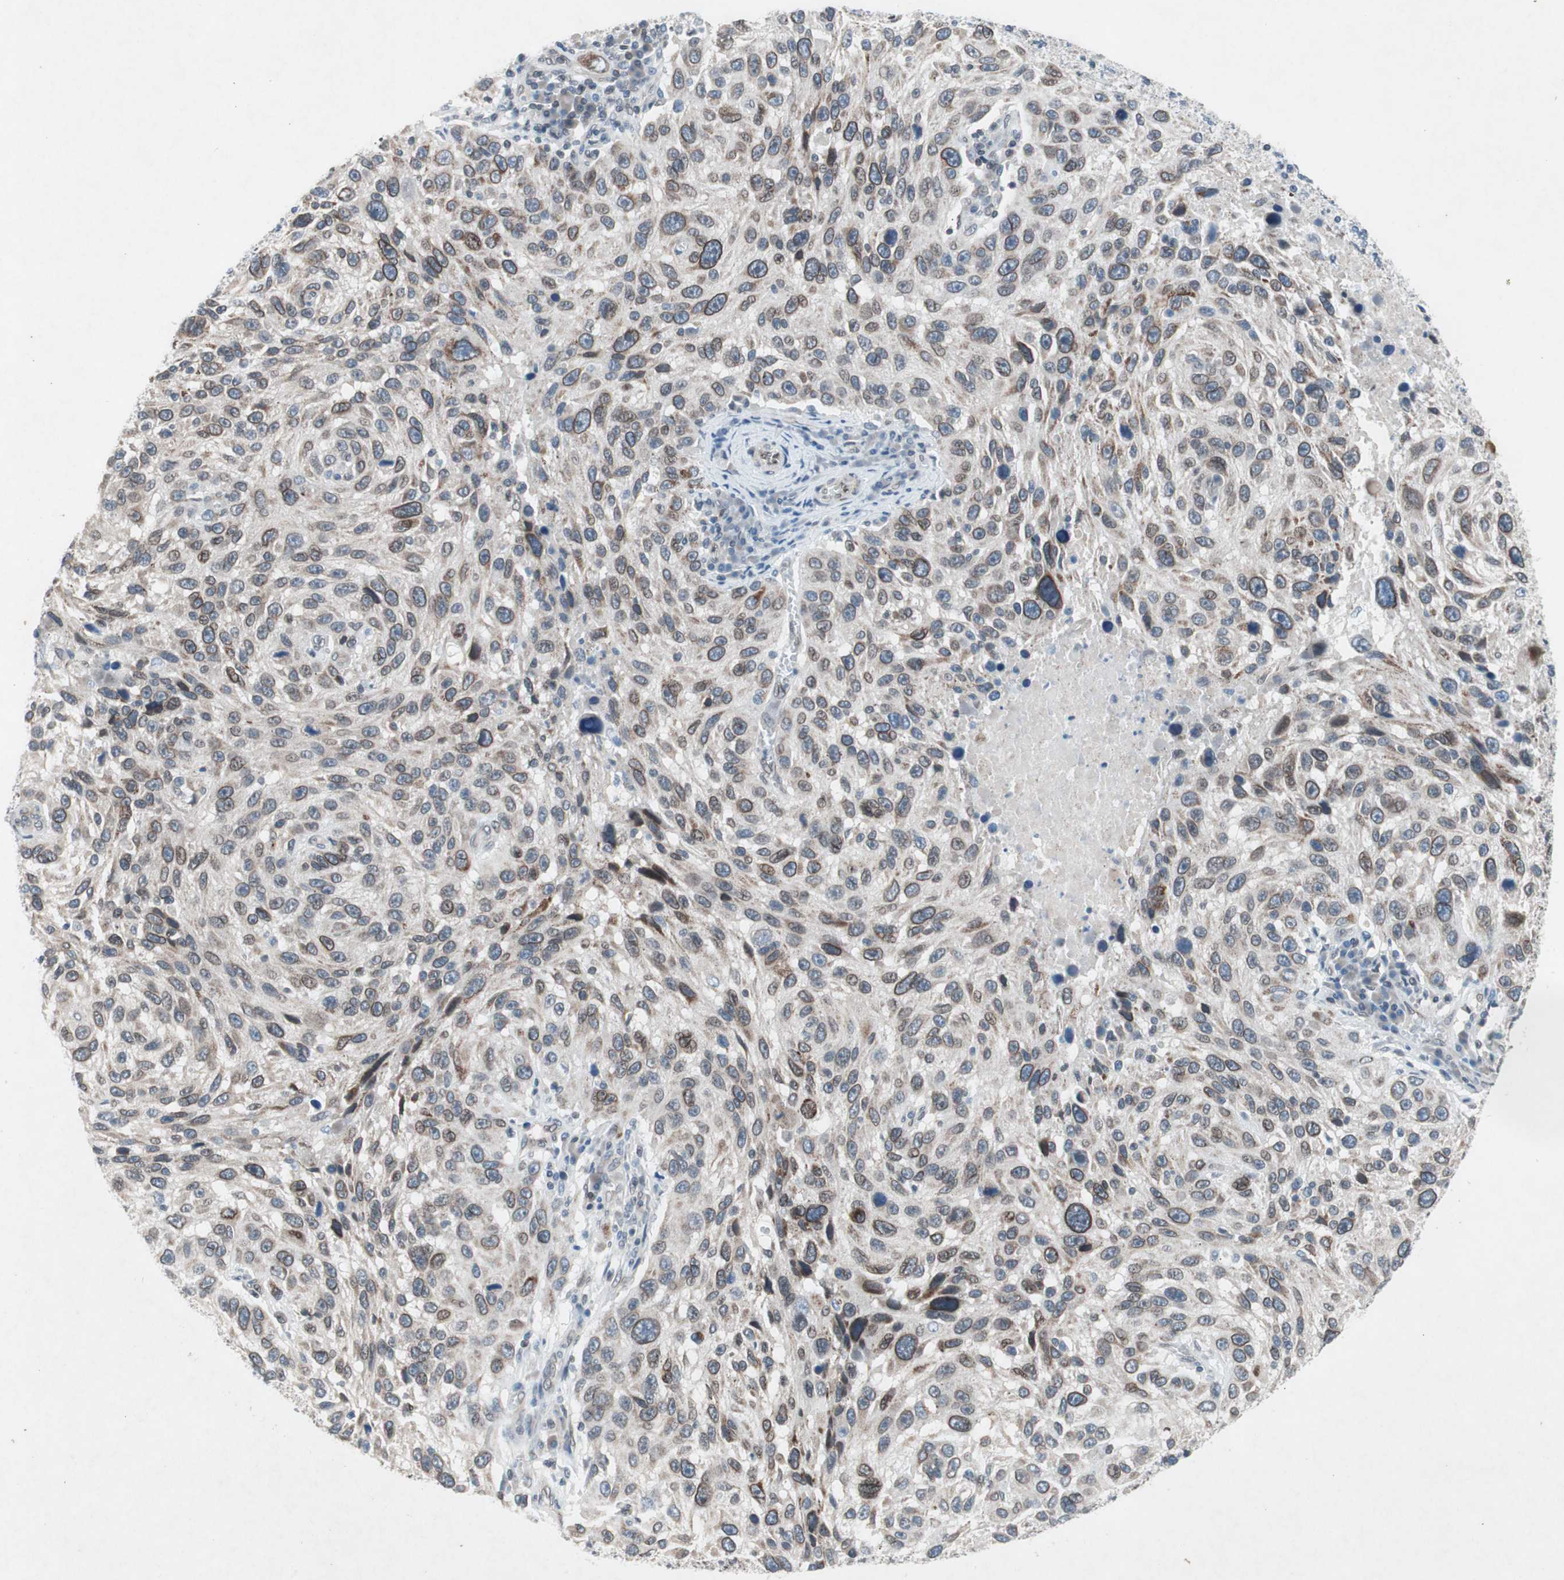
{"staining": {"intensity": "moderate", "quantity": ">75%", "location": "cytoplasmic/membranous,nuclear"}, "tissue": "melanoma", "cell_type": "Tumor cells", "image_type": "cancer", "snomed": [{"axis": "morphology", "description": "Malignant melanoma, NOS"}, {"axis": "topography", "description": "Skin"}], "caption": "High-power microscopy captured an immunohistochemistry micrograph of malignant melanoma, revealing moderate cytoplasmic/membranous and nuclear expression in about >75% of tumor cells.", "gene": "ARNT2", "patient": {"sex": "male", "age": 53}}